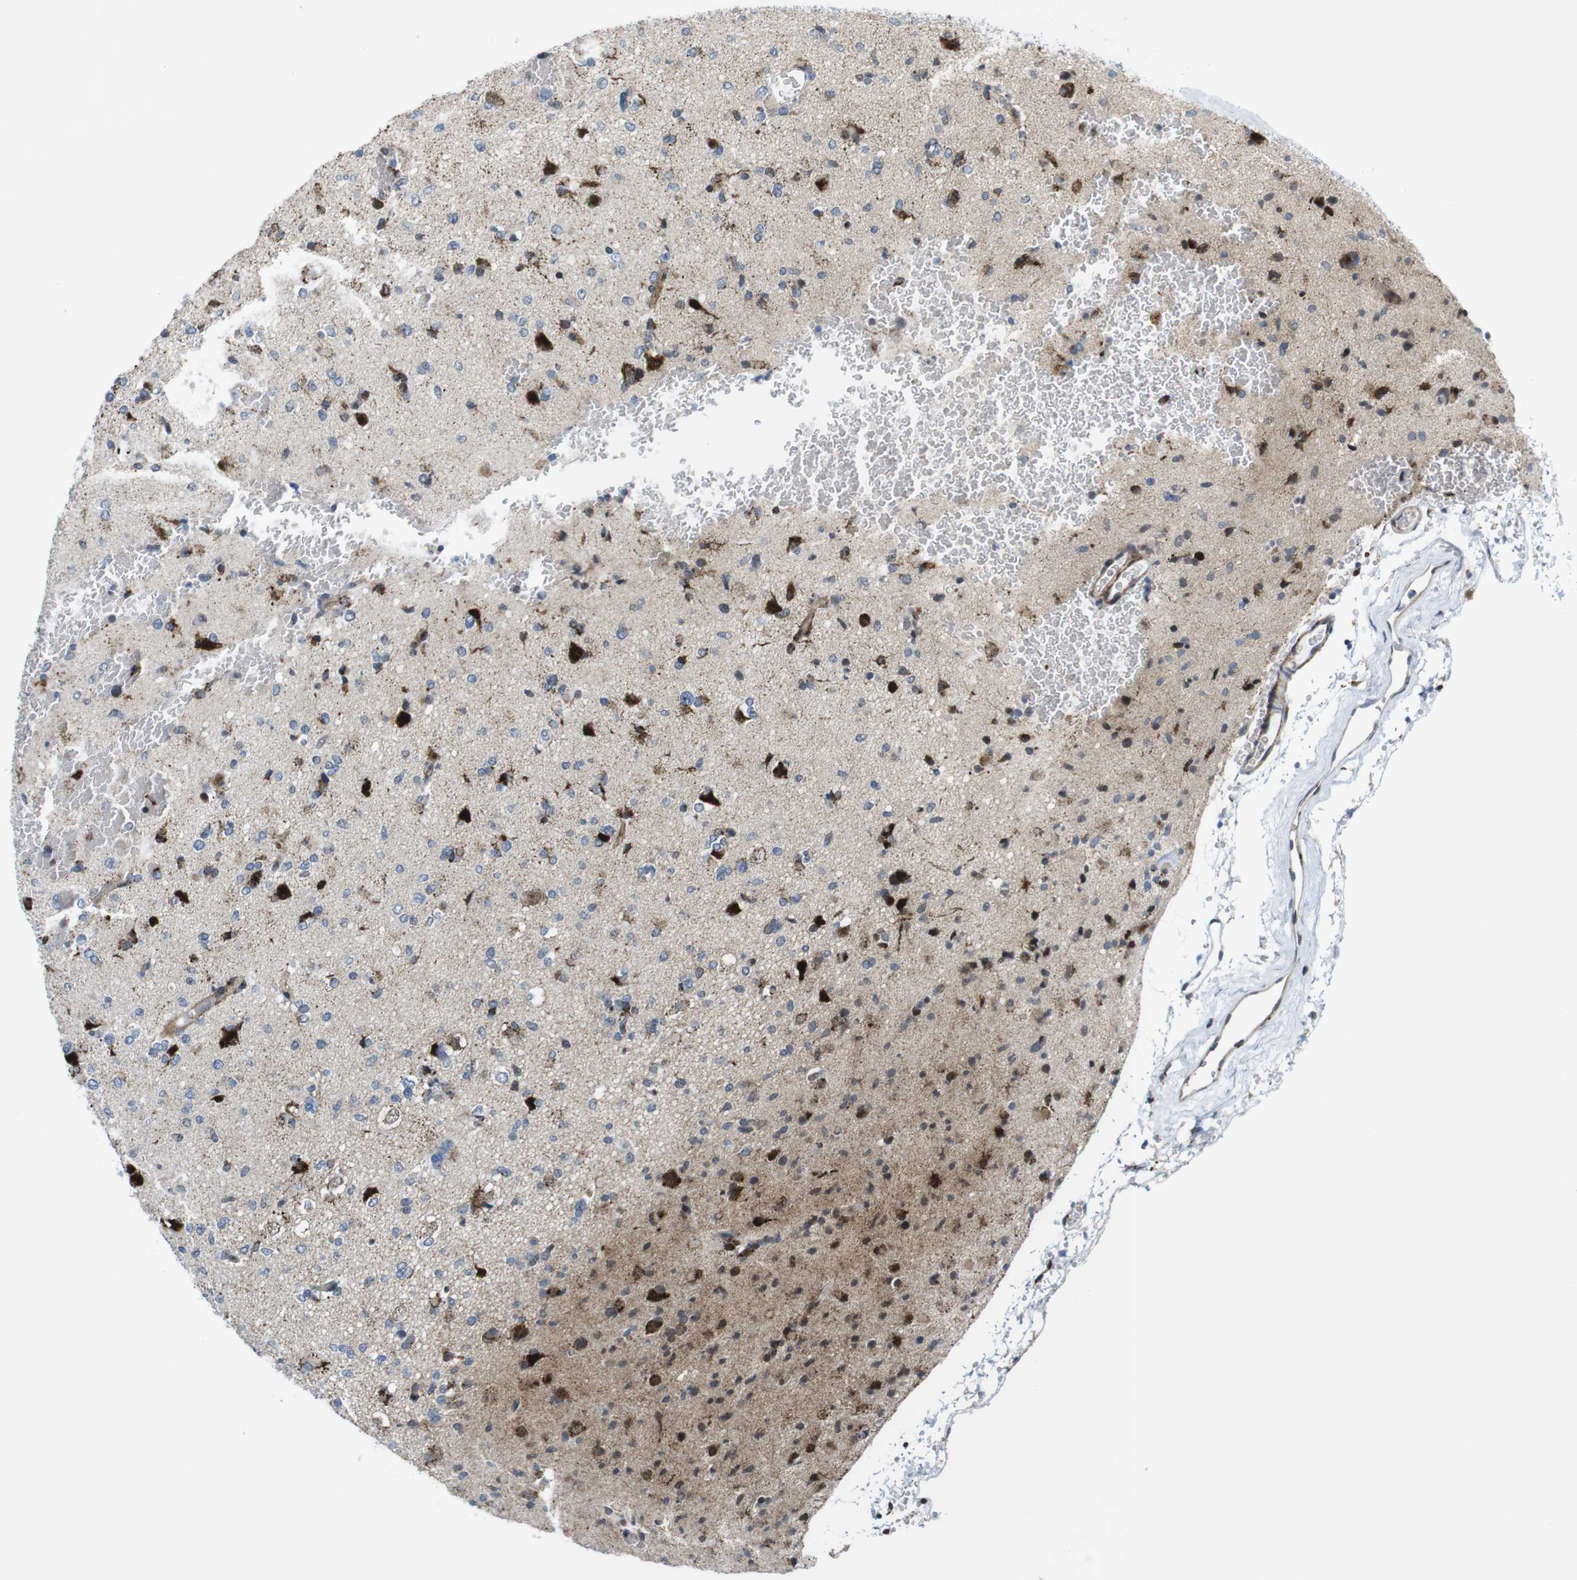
{"staining": {"intensity": "moderate", "quantity": "<25%", "location": "cytoplasmic/membranous"}, "tissue": "glioma", "cell_type": "Tumor cells", "image_type": "cancer", "snomed": [{"axis": "morphology", "description": "Glioma, malignant, Low grade"}, {"axis": "topography", "description": "Brain"}], "caption": "The immunohistochemical stain labels moderate cytoplasmic/membranous staining in tumor cells of malignant glioma (low-grade) tissue.", "gene": "CUL7", "patient": {"sex": "female", "age": 22}}